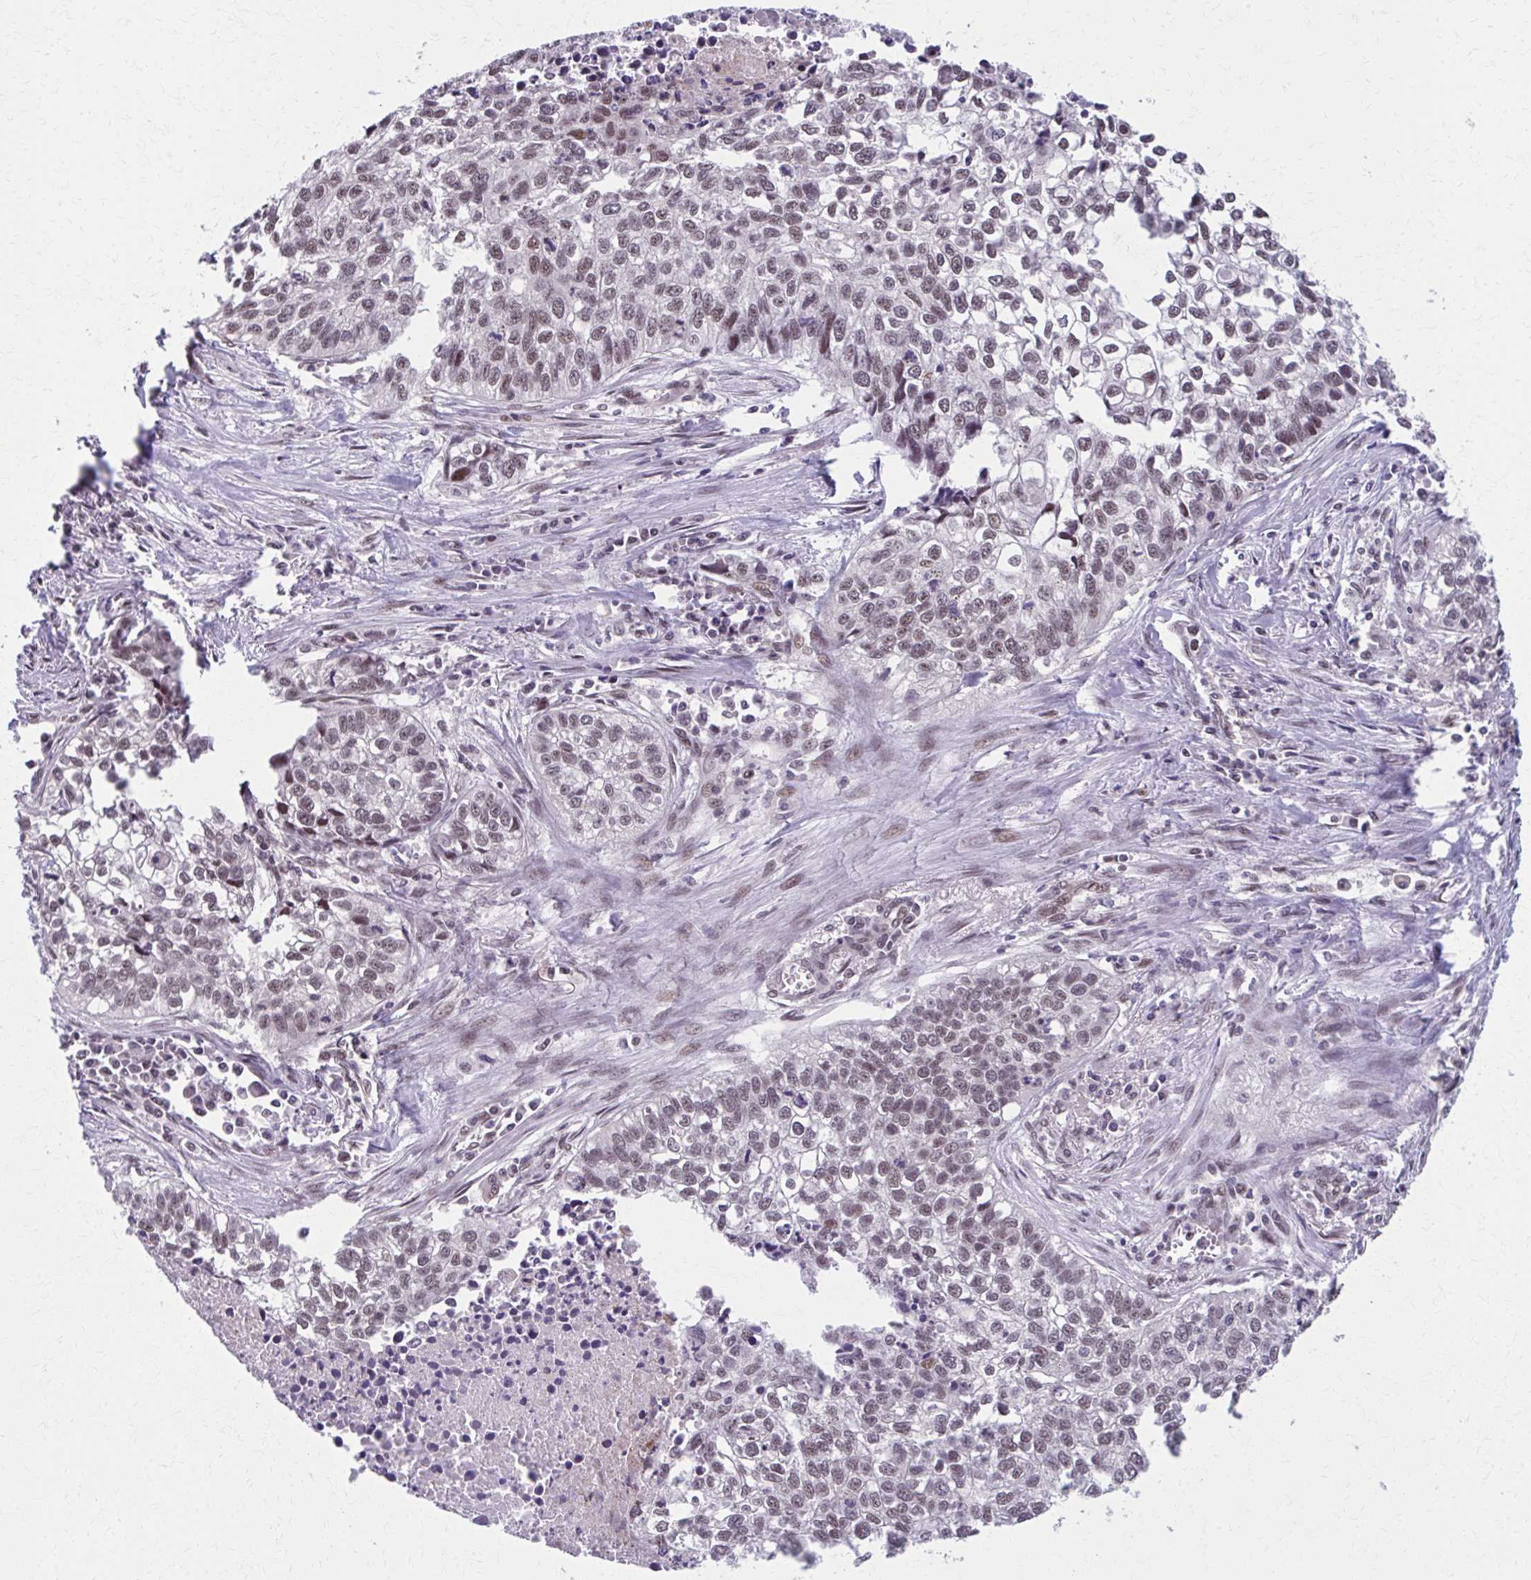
{"staining": {"intensity": "weak", "quantity": "25%-75%", "location": "nuclear"}, "tissue": "lung cancer", "cell_type": "Tumor cells", "image_type": "cancer", "snomed": [{"axis": "morphology", "description": "Squamous cell carcinoma, NOS"}, {"axis": "topography", "description": "Lung"}], "caption": "Protein analysis of lung cancer tissue exhibits weak nuclear expression in approximately 25%-75% of tumor cells. (DAB (3,3'-diaminobenzidine) IHC, brown staining for protein, blue staining for nuclei).", "gene": "SETBP1", "patient": {"sex": "male", "age": 74}}